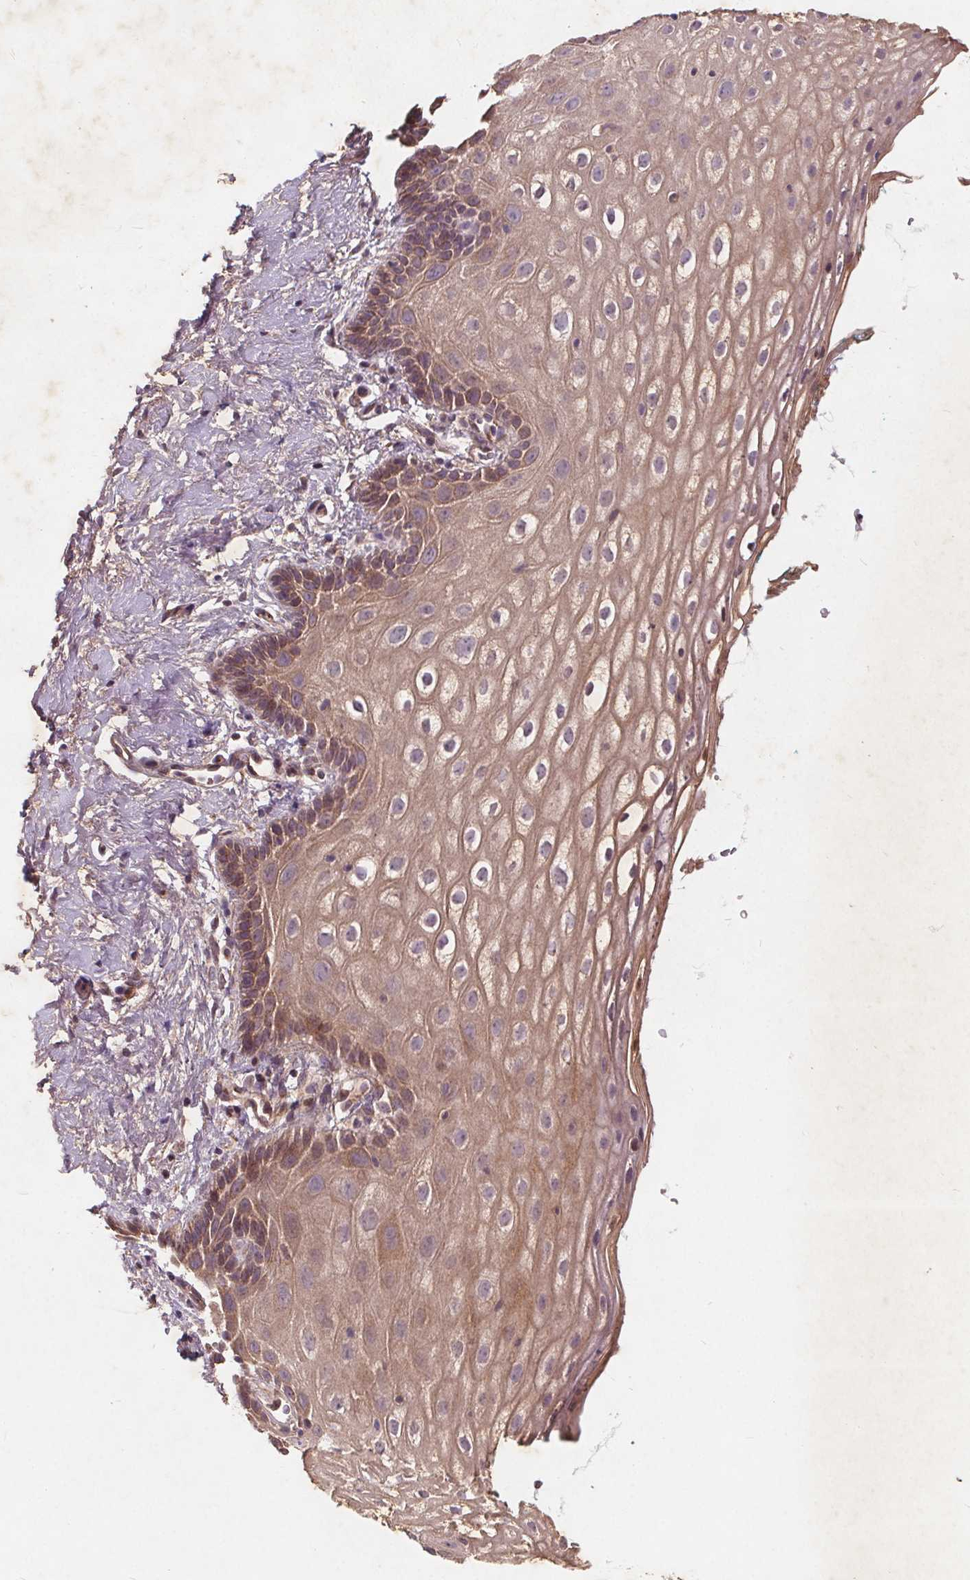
{"staining": {"intensity": "weak", "quantity": "25%-75%", "location": "cytoplasmic/membranous"}, "tissue": "vagina", "cell_type": "Squamous epithelial cells", "image_type": "normal", "snomed": [{"axis": "morphology", "description": "Normal tissue, NOS"}, {"axis": "morphology", "description": "Adenocarcinoma, NOS"}, {"axis": "topography", "description": "Rectum"}, {"axis": "topography", "description": "Vagina"}, {"axis": "topography", "description": "Peripheral nerve tissue"}], "caption": "Protein staining of unremarkable vagina reveals weak cytoplasmic/membranous expression in about 25%-75% of squamous epithelial cells.", "gene": "CSNK1G2", "patient": {"sex": "female", "age": 71}}